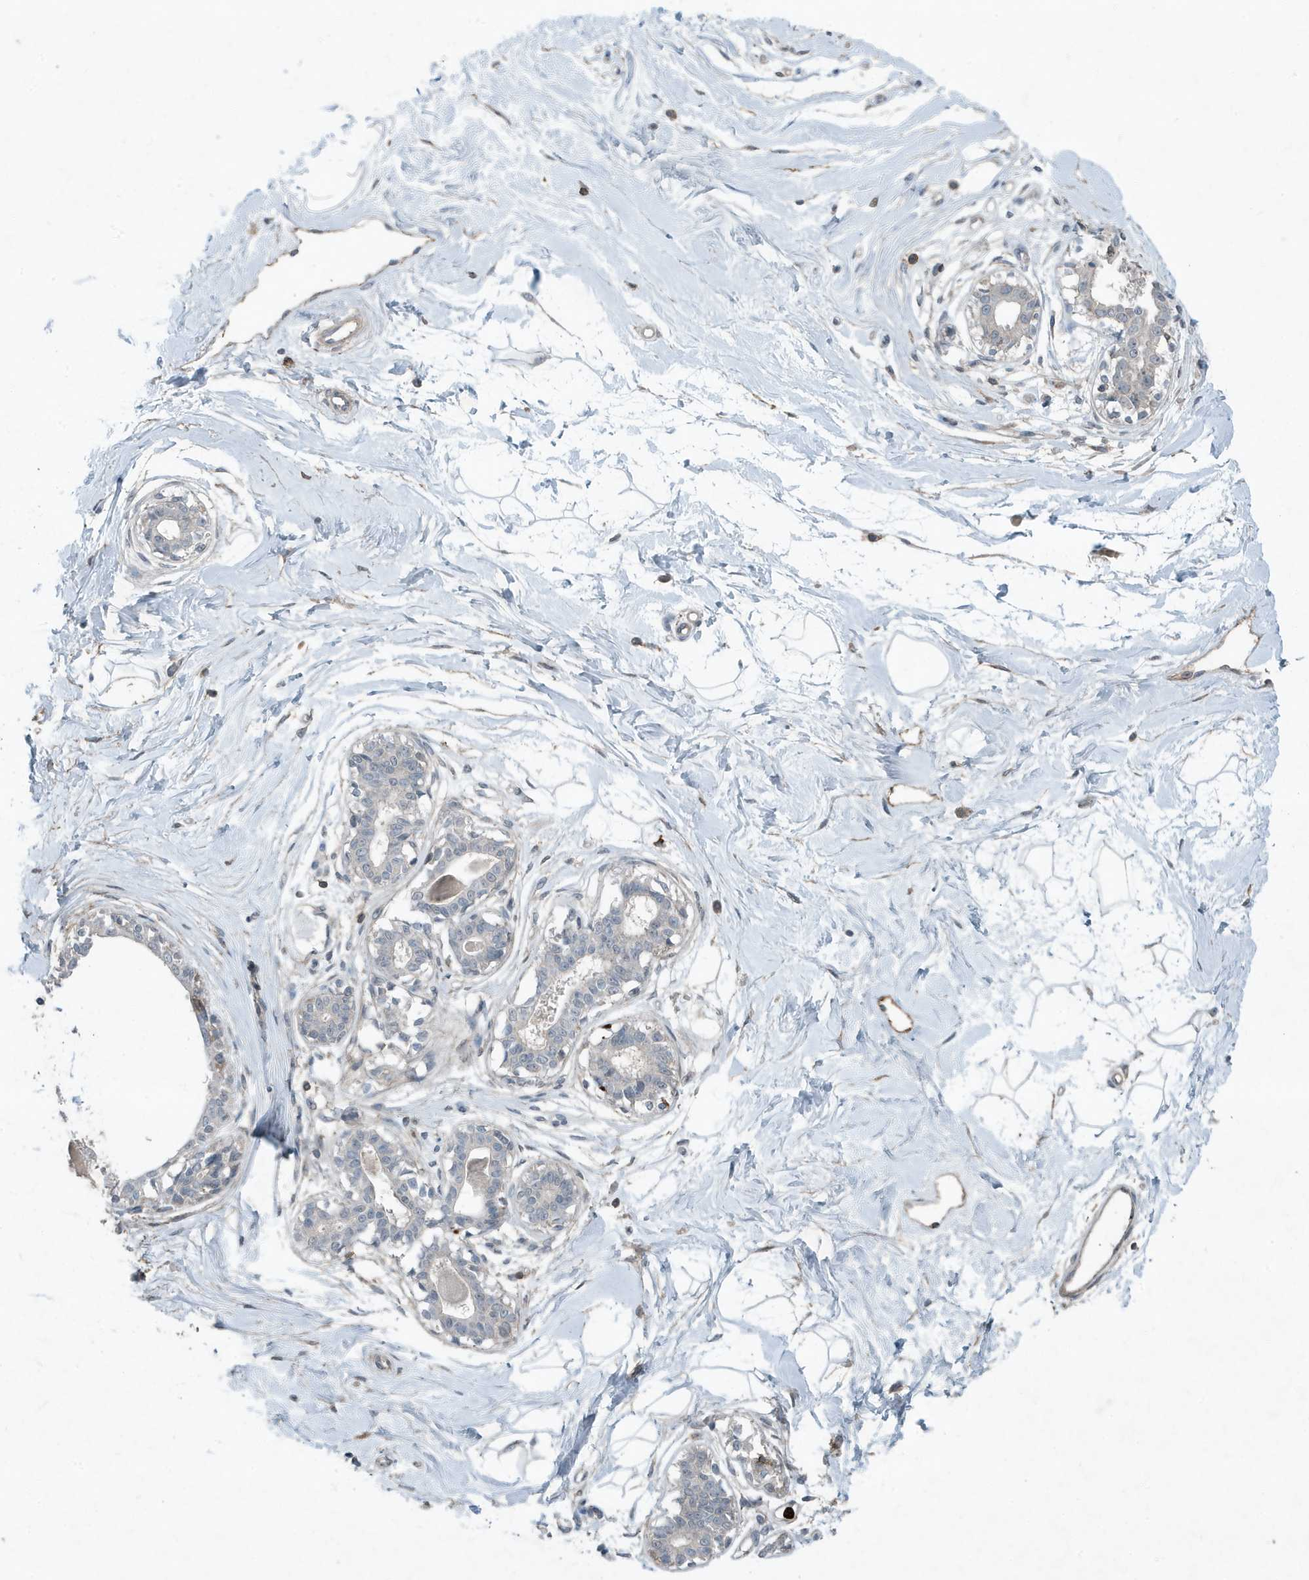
{"staining": {"intensity": "negative", "quantity": "none", "location": "none"}, "tissue": "breast", "cell_type": "Adipocytes", "image_type": "normal", "snomed": [{"axis": "morphology", "description": "Normal tissue, NOS"}, {"axis": "topography", "description": "Breast"}], "caption": "Micrograph shows no significant protein expression in adipocytes of normal breast.", "gene": "DAPP1", "patient": {"sex": "female", "age": 45}}